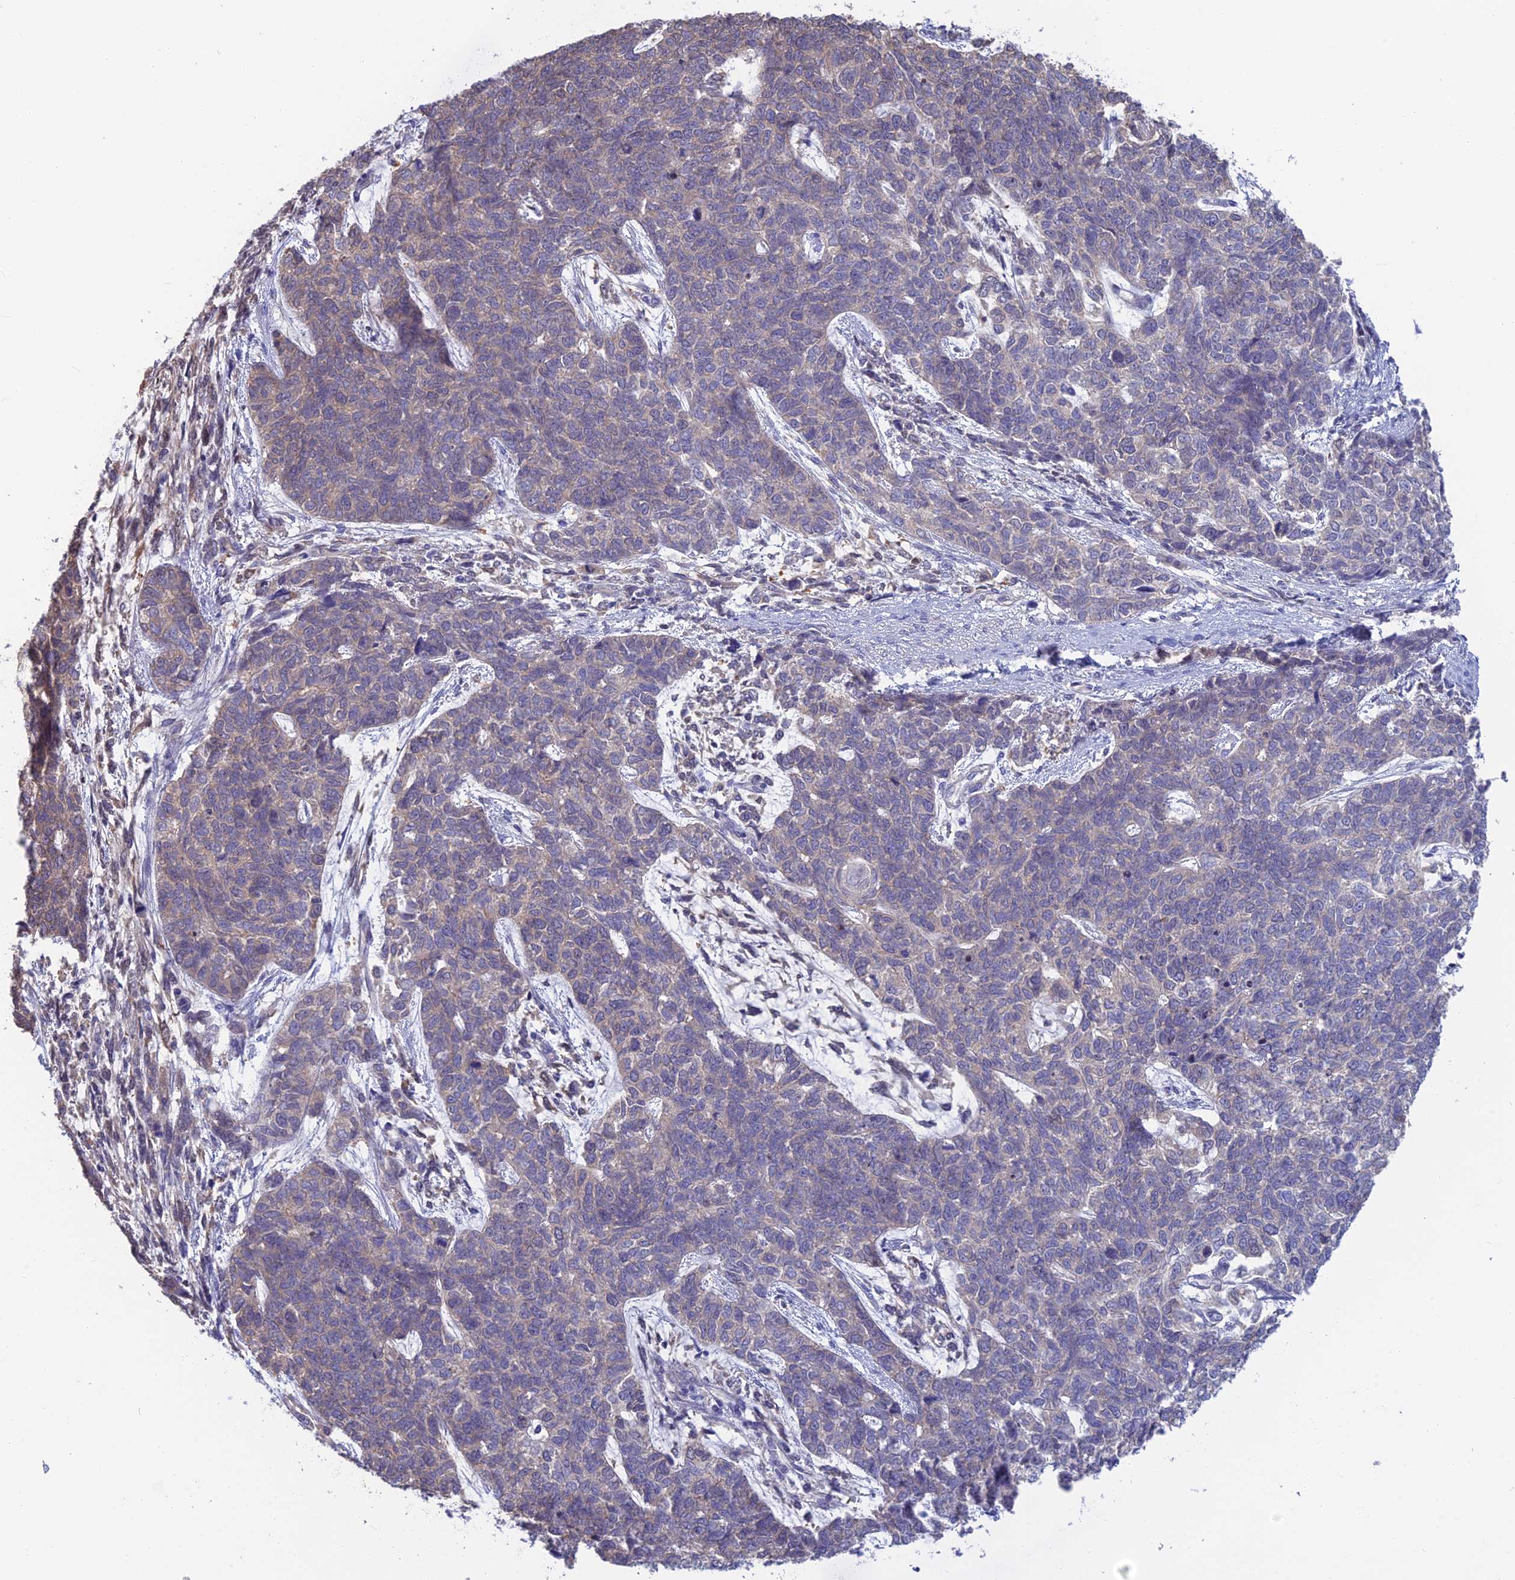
{"staining": {"intensity": "weak", "quantity": "<25%", "location": "cytoplasmic/membranous"}, "tissue": "cervical cancer", "cell_type": "Tumor cells", "image_type": "cancer", "snomed": [{"axis": "morphology", "description": "Squamous cell carcinoma, NOS"}, {"axis": "topography", "description": "Cervix"}], "caption": "An immunohistochemistry (IHC) micrograph of cervical squamous cell carcinoma is shown. There is no staining in tumor cells of cervical squamous cell carcinoma.", "gene": "SNAP91", "patient": {"sex": "female", "age": 63}}